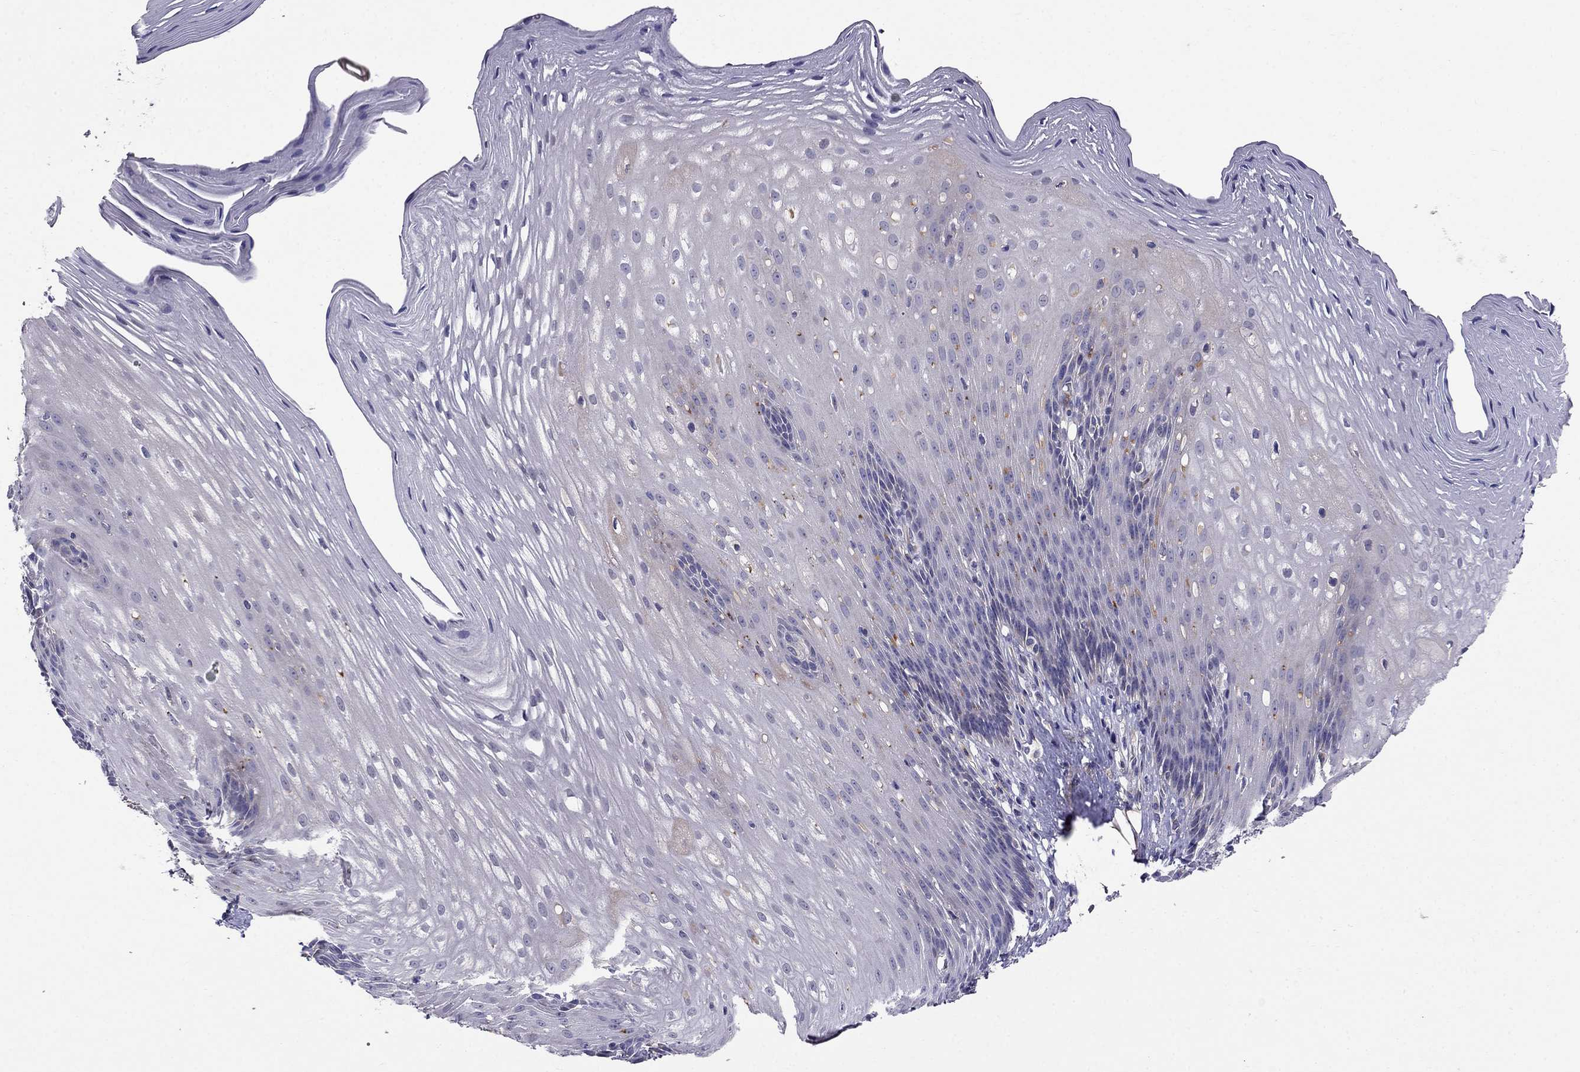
{"staining": {"intensity": "negative", "quantity": "none", "location": "none"}, "tissue": "esophagus", "cell_type": "Squamous epithelial cells", "image_type": "normal", "snomed": [{"axis": "morphology", "description": "Normal tissue, NOS"}, {"axis": "topography", "description": "Esophagus"}], "caption": "This micrograph is of benign esophagus stained with immunohistochemistry (IHC) to label a protein in brown with the nuclei are counter-stained blue. There is no expression in squamous epithelial cells.", "gene": "SPINT4", "patient": {"sex": "male", "age": 76}}